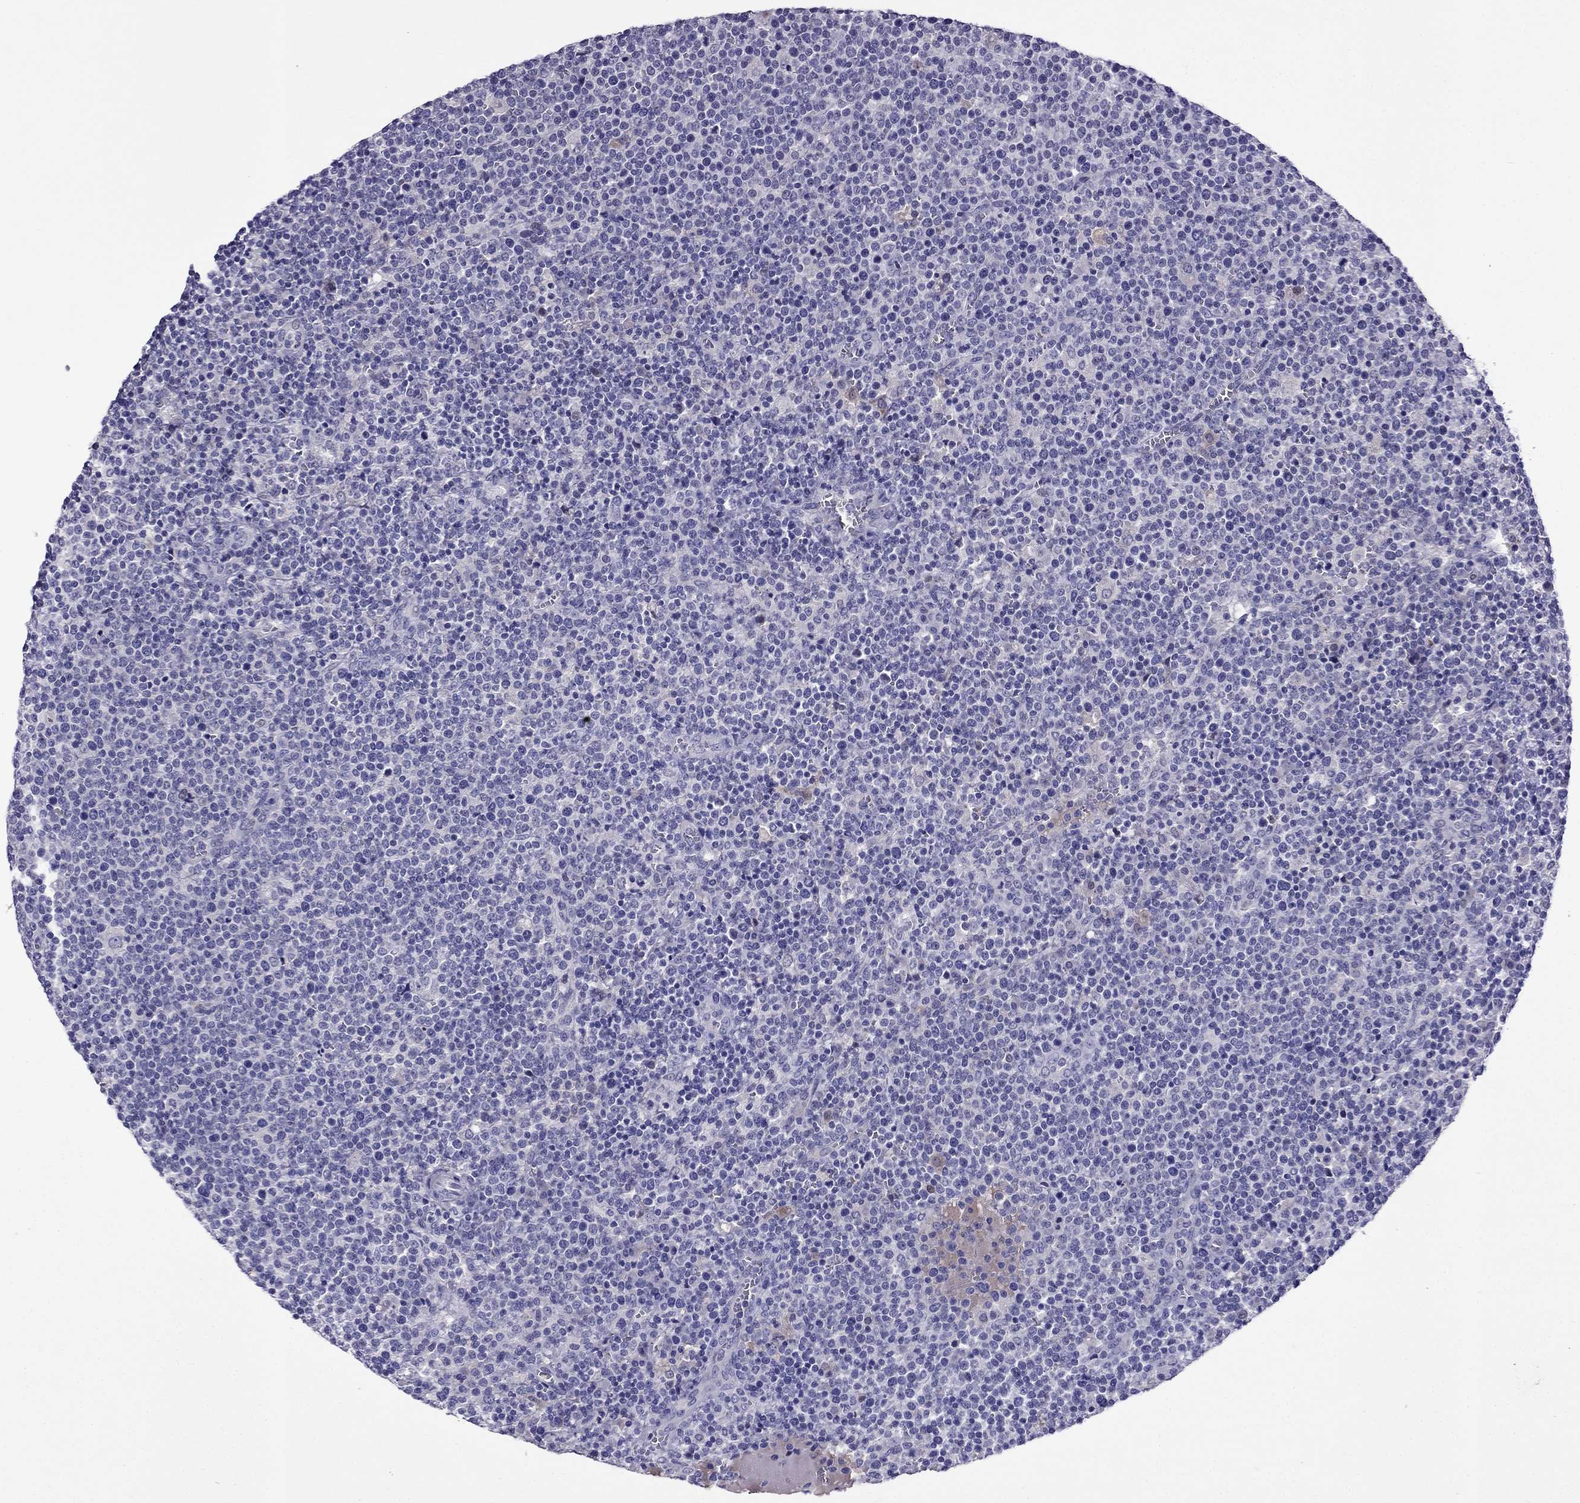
{"staining": {"intensity": "negative", "quantity": "none", "location": "none"}, "tissue": "lymphoma", "cell_type": "Tumor cells", "image_type": "cancer", "snomed": [{"axis": "morphology", "description": "Malignant lymphoma, non-Hodgkin's type, High grade"}, {"axis": "topography", "description": "Lymph node"}], "caption": "This is an IHC histopathology image of human lymphoma. There is no expression in tumor cells.", "gene": "SPTBN4", "patient": {"sex": "male", "age": 61}}